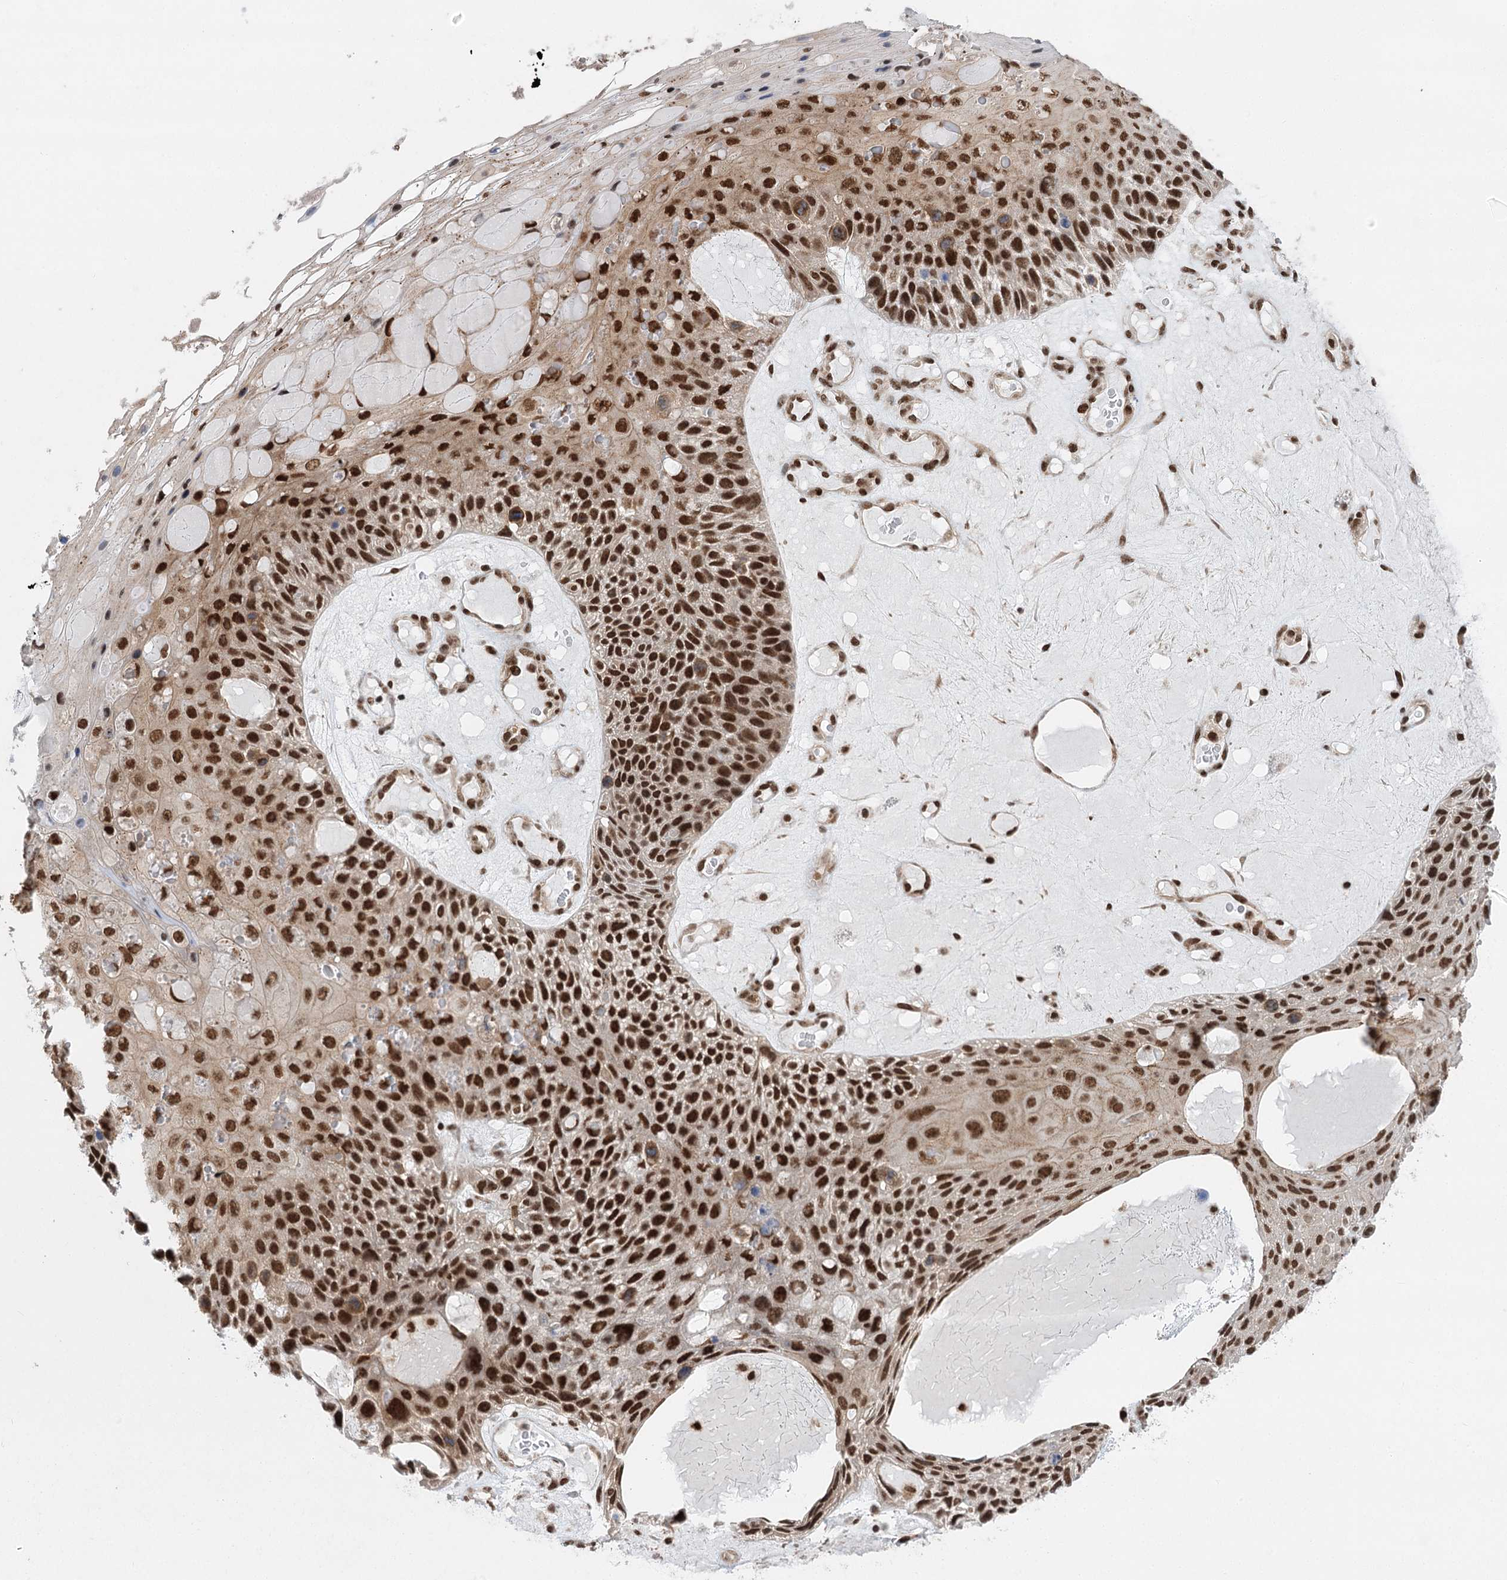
{"staining": {"intensity": "strong", "quantity": ">75%", "location": "nuclear"}, "tissue": "skin cancer", "cell_type": "Tumor cells", "image_type": "cancer", "snomed": [{"axis": "morphology", "description": "Squamous cell carcinoma, NOS"}, {"axis": "topography", "description": "Skin"}], "caption": "High-power microscopy captured an immunohistochemistry (IHC) micrograph of skin squamous cell carcinoma, revealing strong nuclear positivity in about >75% of tumor cells.", "gene": "ZCCHC8", "patient": {"sex": "female", "age": 88}}